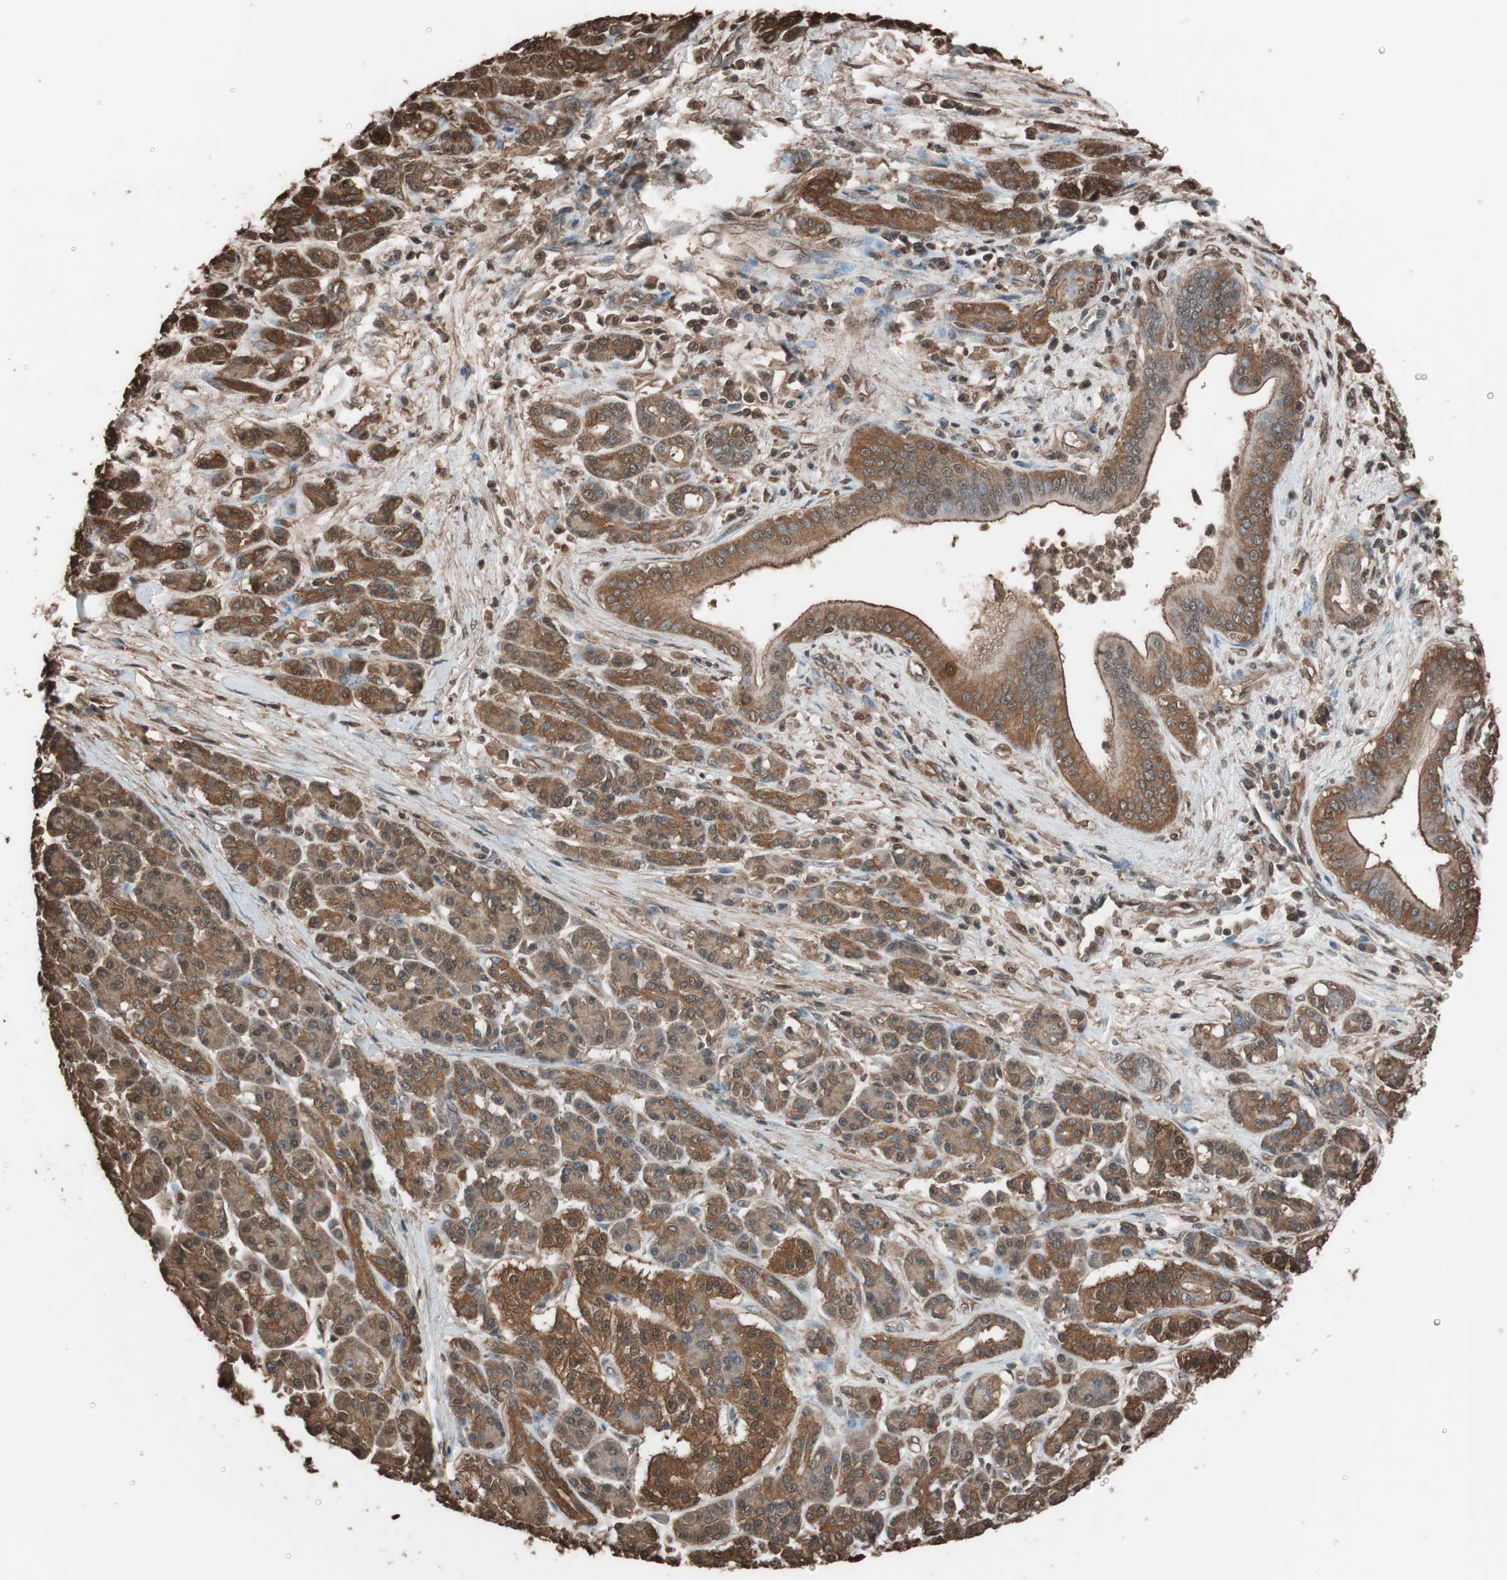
{"staining": {"intensity": "strong", "quantity": ">75%", "location": "cytoplasmic/membranous,nuclear"}, "tissue": "pancreatic cancer", "cell_type": "Tumor cells", "image_type": "cancer", "snomed": [{"axis": "morphology", "description": "Adenocarcinoma, NOS"}, {"axis": "topography", "description": "Pancreas"}], "caption": "Brown immunohistochemical staining in human pancreatic adenocarcinoma demonstrates strong cytoplasmic/membranous and nuclear positivity in approximately >75% of tumor cells.", "gene": "CALM2", "patient": {"sex": "male", "age": 59}}